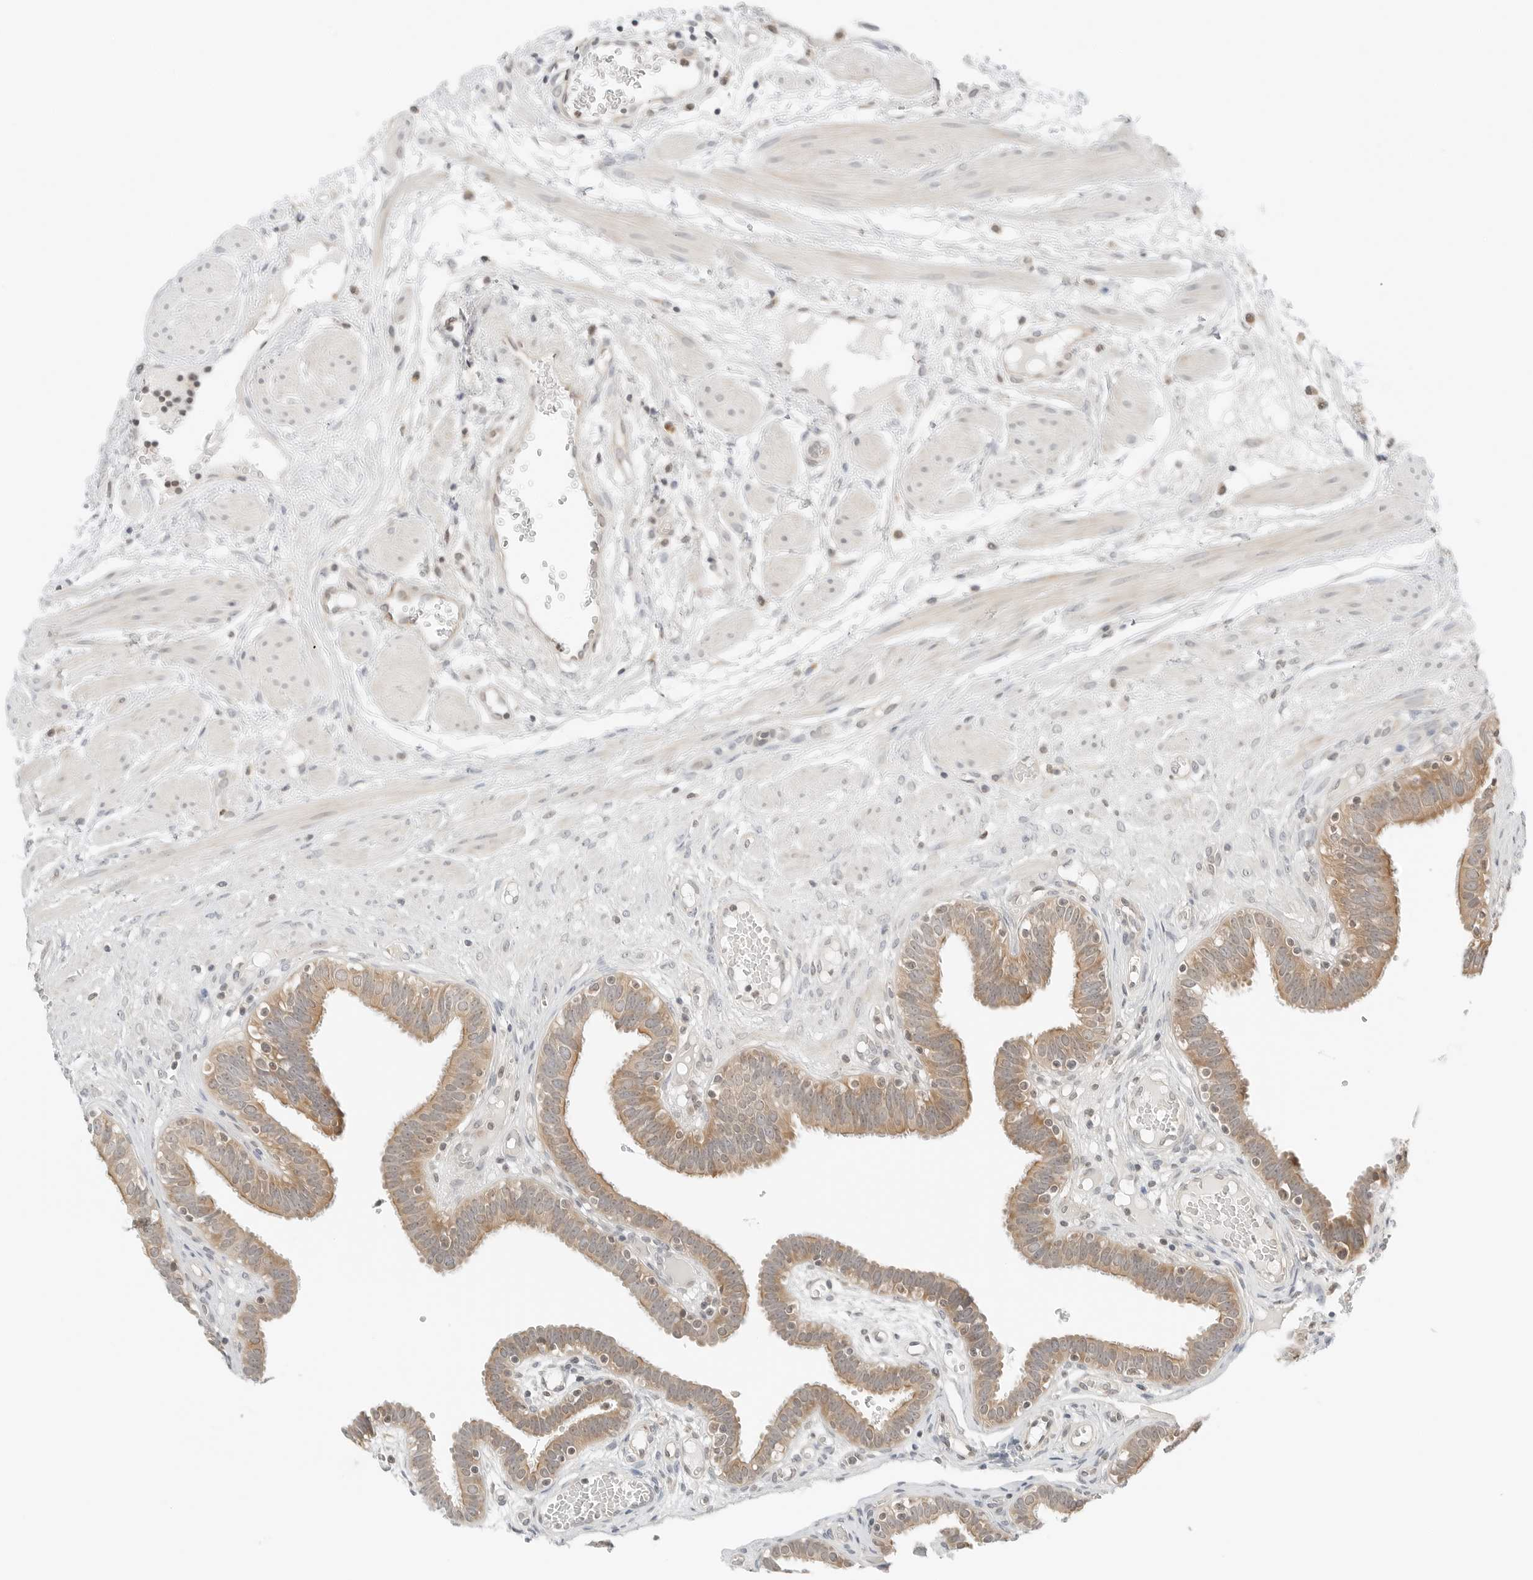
{"staining": {"intensity": "moderate", "quantity": "25%-75%", "location": "cytoplasmic/membranous"}, "tissue": "fallopian tube", "cell_type": "Glandular cells", "image_type": "normal", "snomed": [{"axis": "morphology", "description": "Normal tissue, NOS"}, {"axis": "topography", "description": "Fallopian tube"}, {"axis": "topography", "description": "Placenta"}], "caption": "An image of human fallopian tube stained for a protein shows moderate cytoplasmic/membranous brown staining in glandular cells. (Brightfield microscopy of DAB IHC at high magnification).", "gene": "IQCC", "patient": {"sex": "female", "age": 32}}